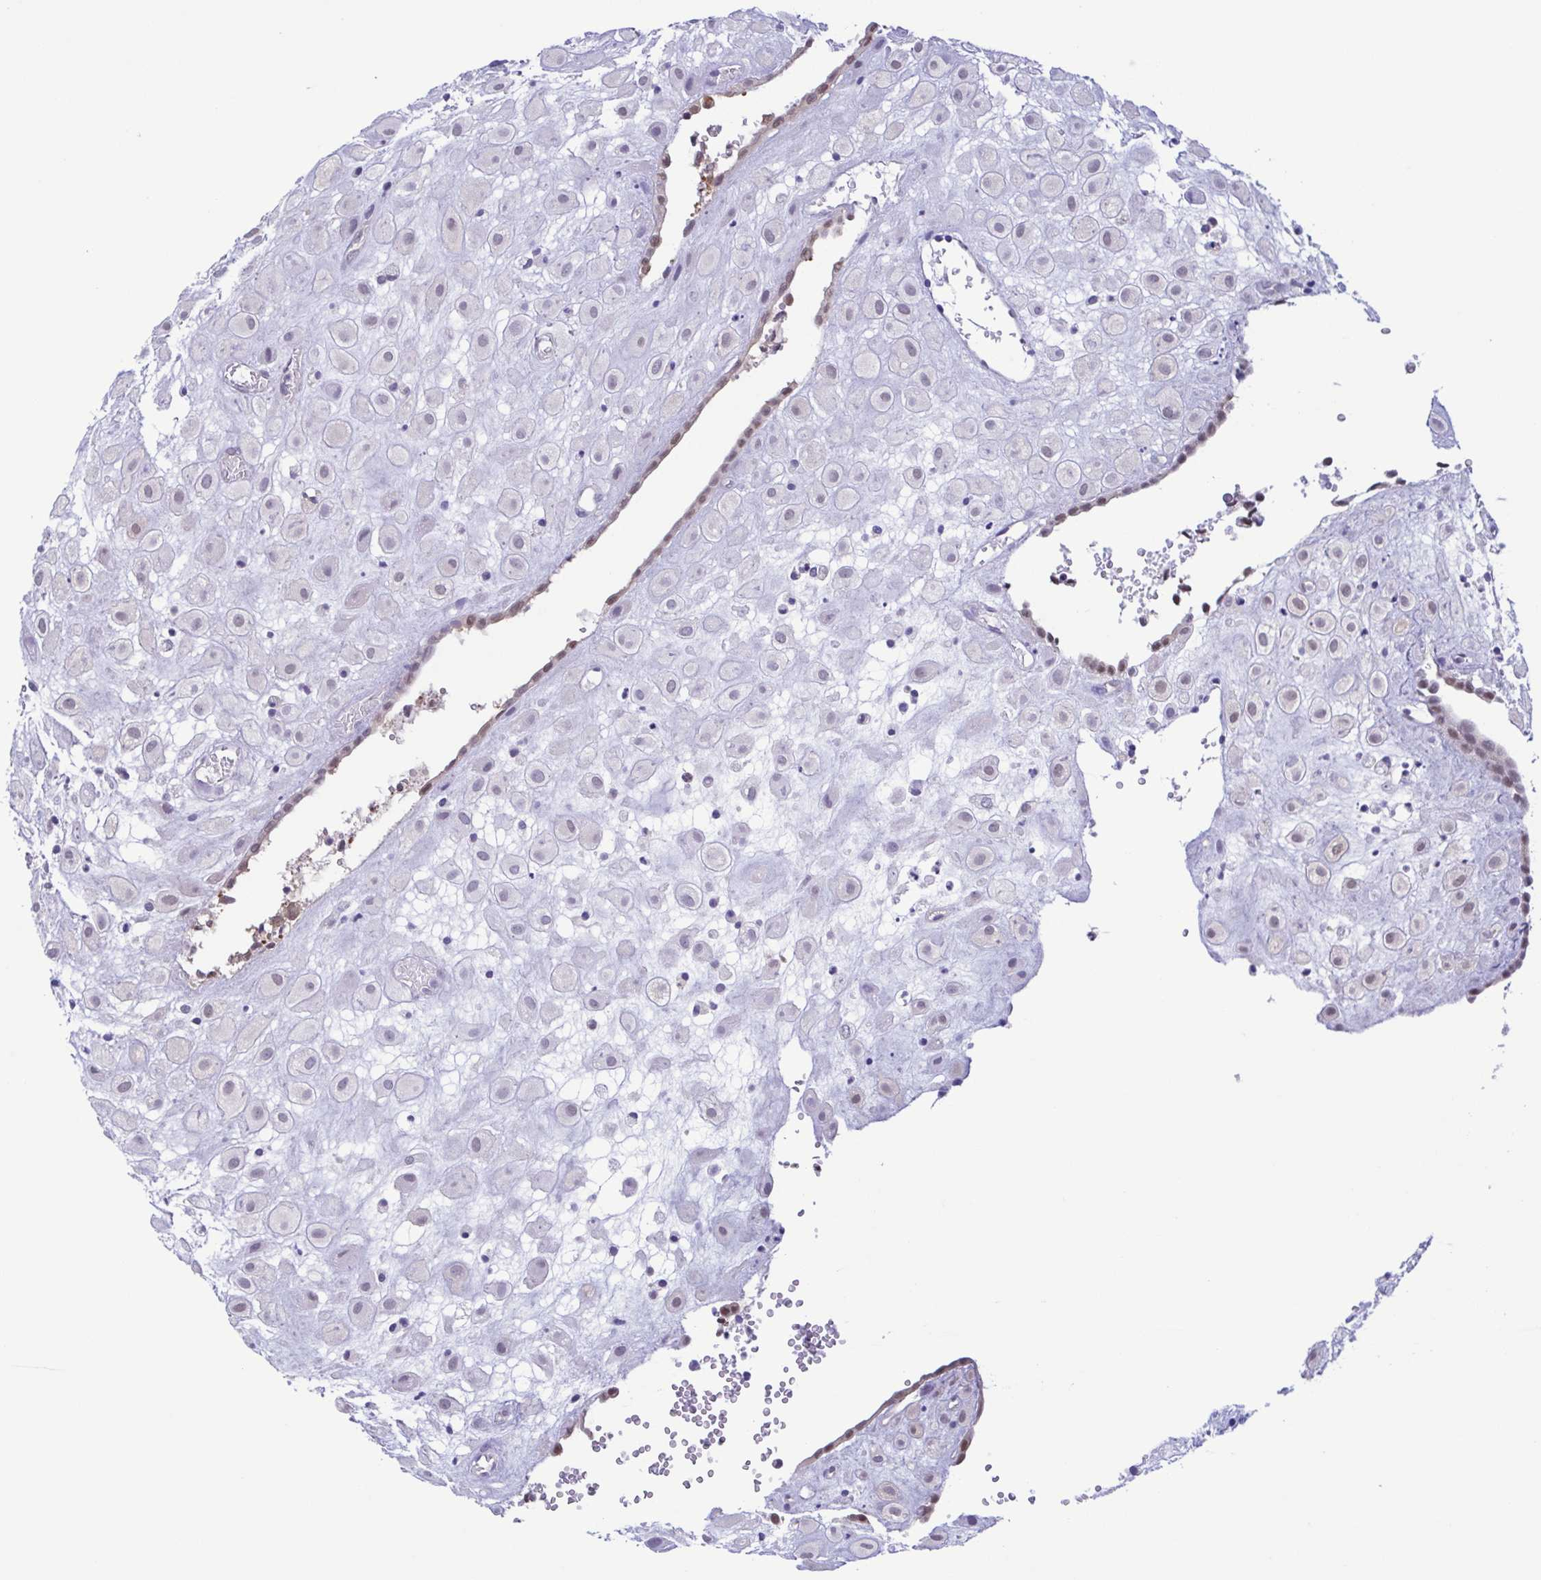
{"staining": {"intensity": "negative", "quantity": "none", "location": "none"}, "tissue": "placenta", "cell_type": "Decidual cells", "image_type": "normal", "snomed": [{"axis": "morphology", "description": "Normal tissue, NOS"}, {"axis": "topography", "description": "Placenta"}], "caption": "Immunohistochemistry (IHC) histopathology image of normal placenta: placenta stained with DAB (3,3'-diaminobenzidine) demonstrates no significant protein staining in decidual cells. (Brightfield microscopy of DAB immunohistochemistry at high magnification).", "gene": "LDHC", "patient": {"sex": "female", "age": 24}}